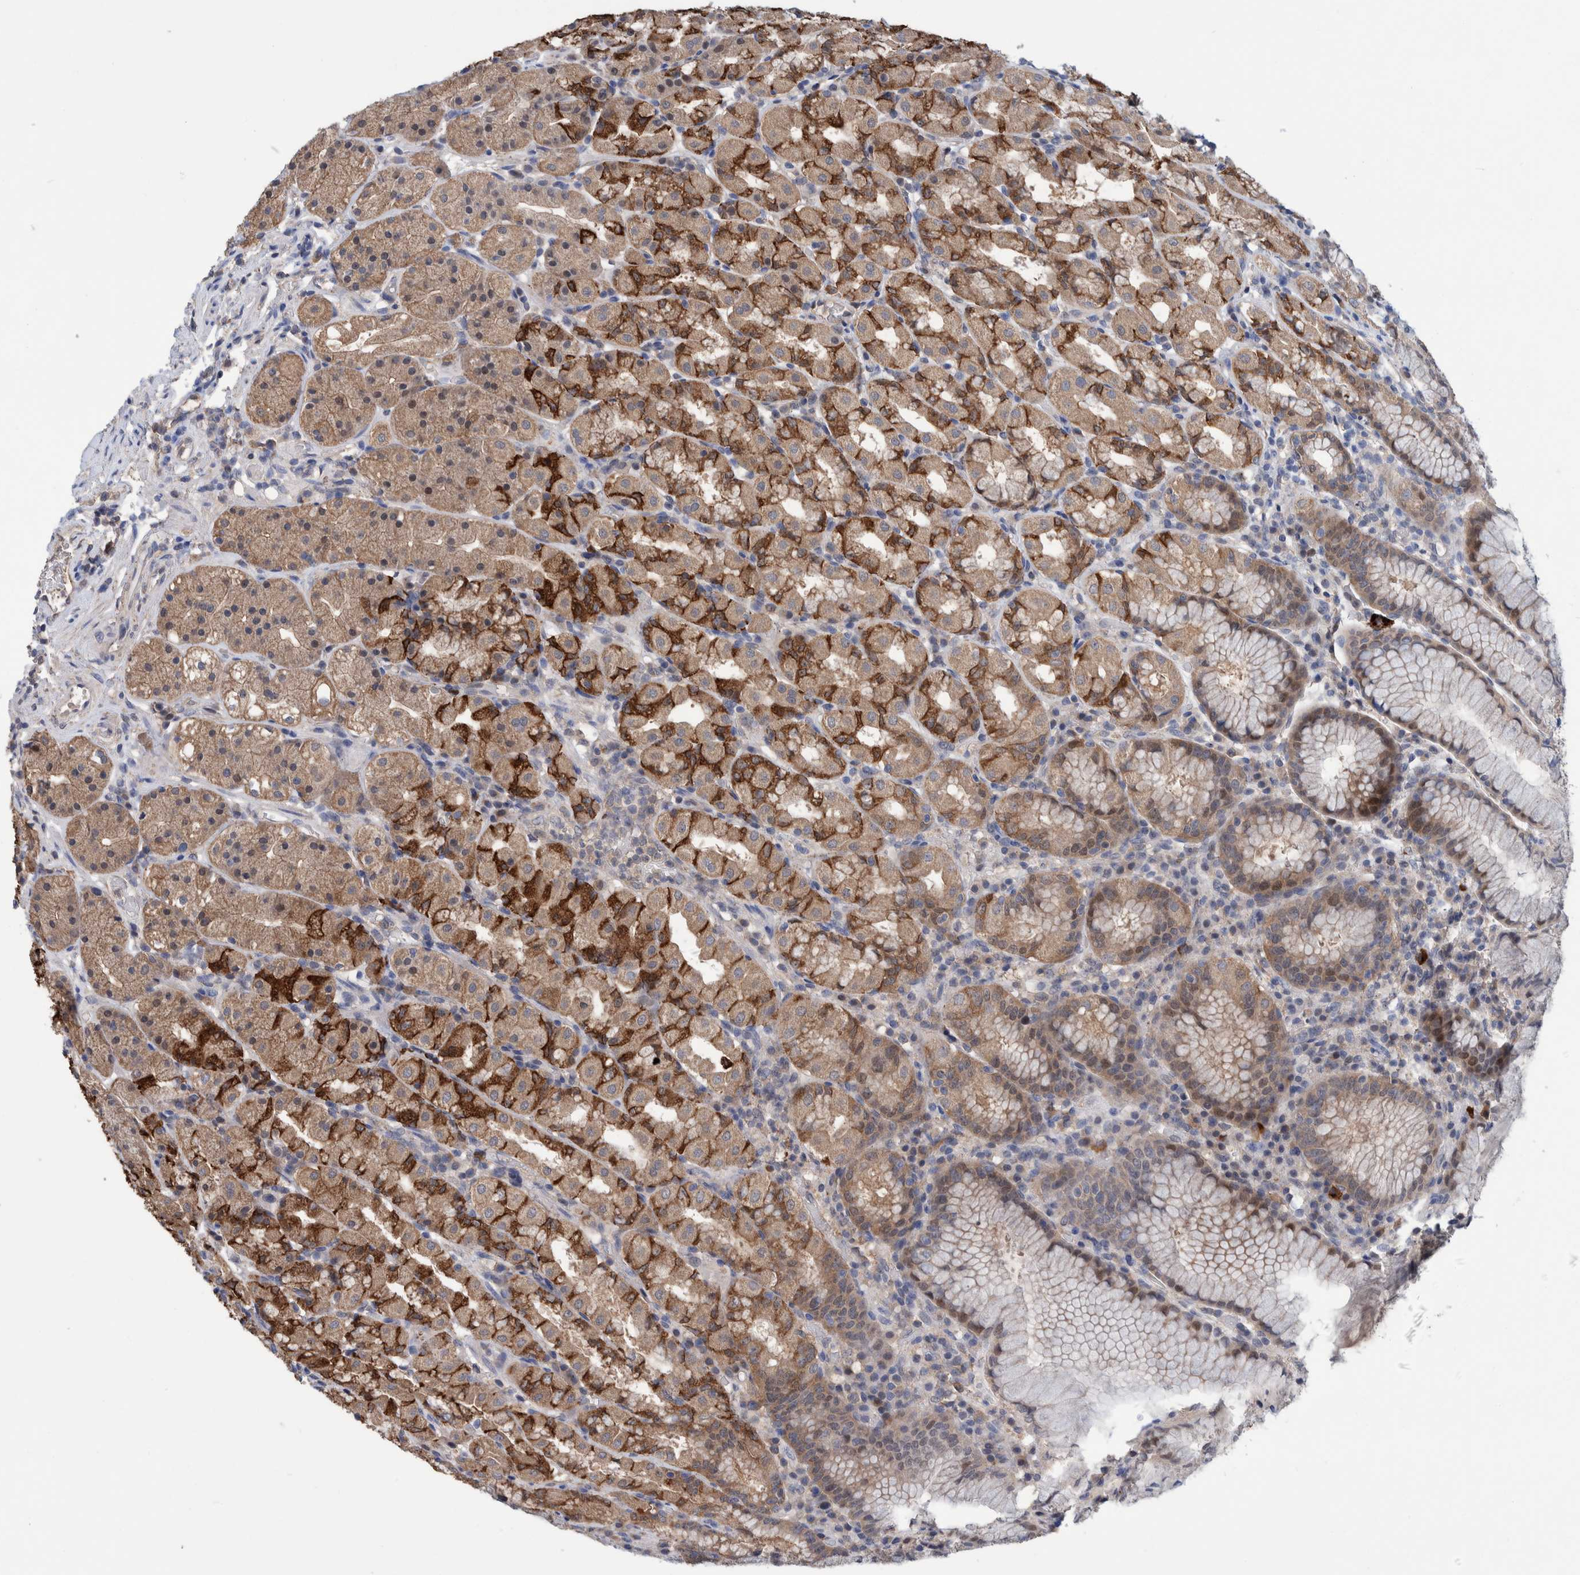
{"staining": {"intensity": "moderate", "quantity": ">75%", "location": "cytoplasmic/membranous"}, "tissue": "stomach", "cell_type": "Glandular cells", "image_type": "normal", "snomed": [{"axis": "morphology", "description": "Normal tissue, NOS"}, {"axis": "topography", "description": "Stomach, lower"}], "caption": "The photomicrograph demonstrates staining of unremarkable stomach, revealing moderate cytoplasmic/membranous protein positivity (brown color) within glandular cells.", "gene": "PFAS", "patient": {"sex": "female", "age": 56}}